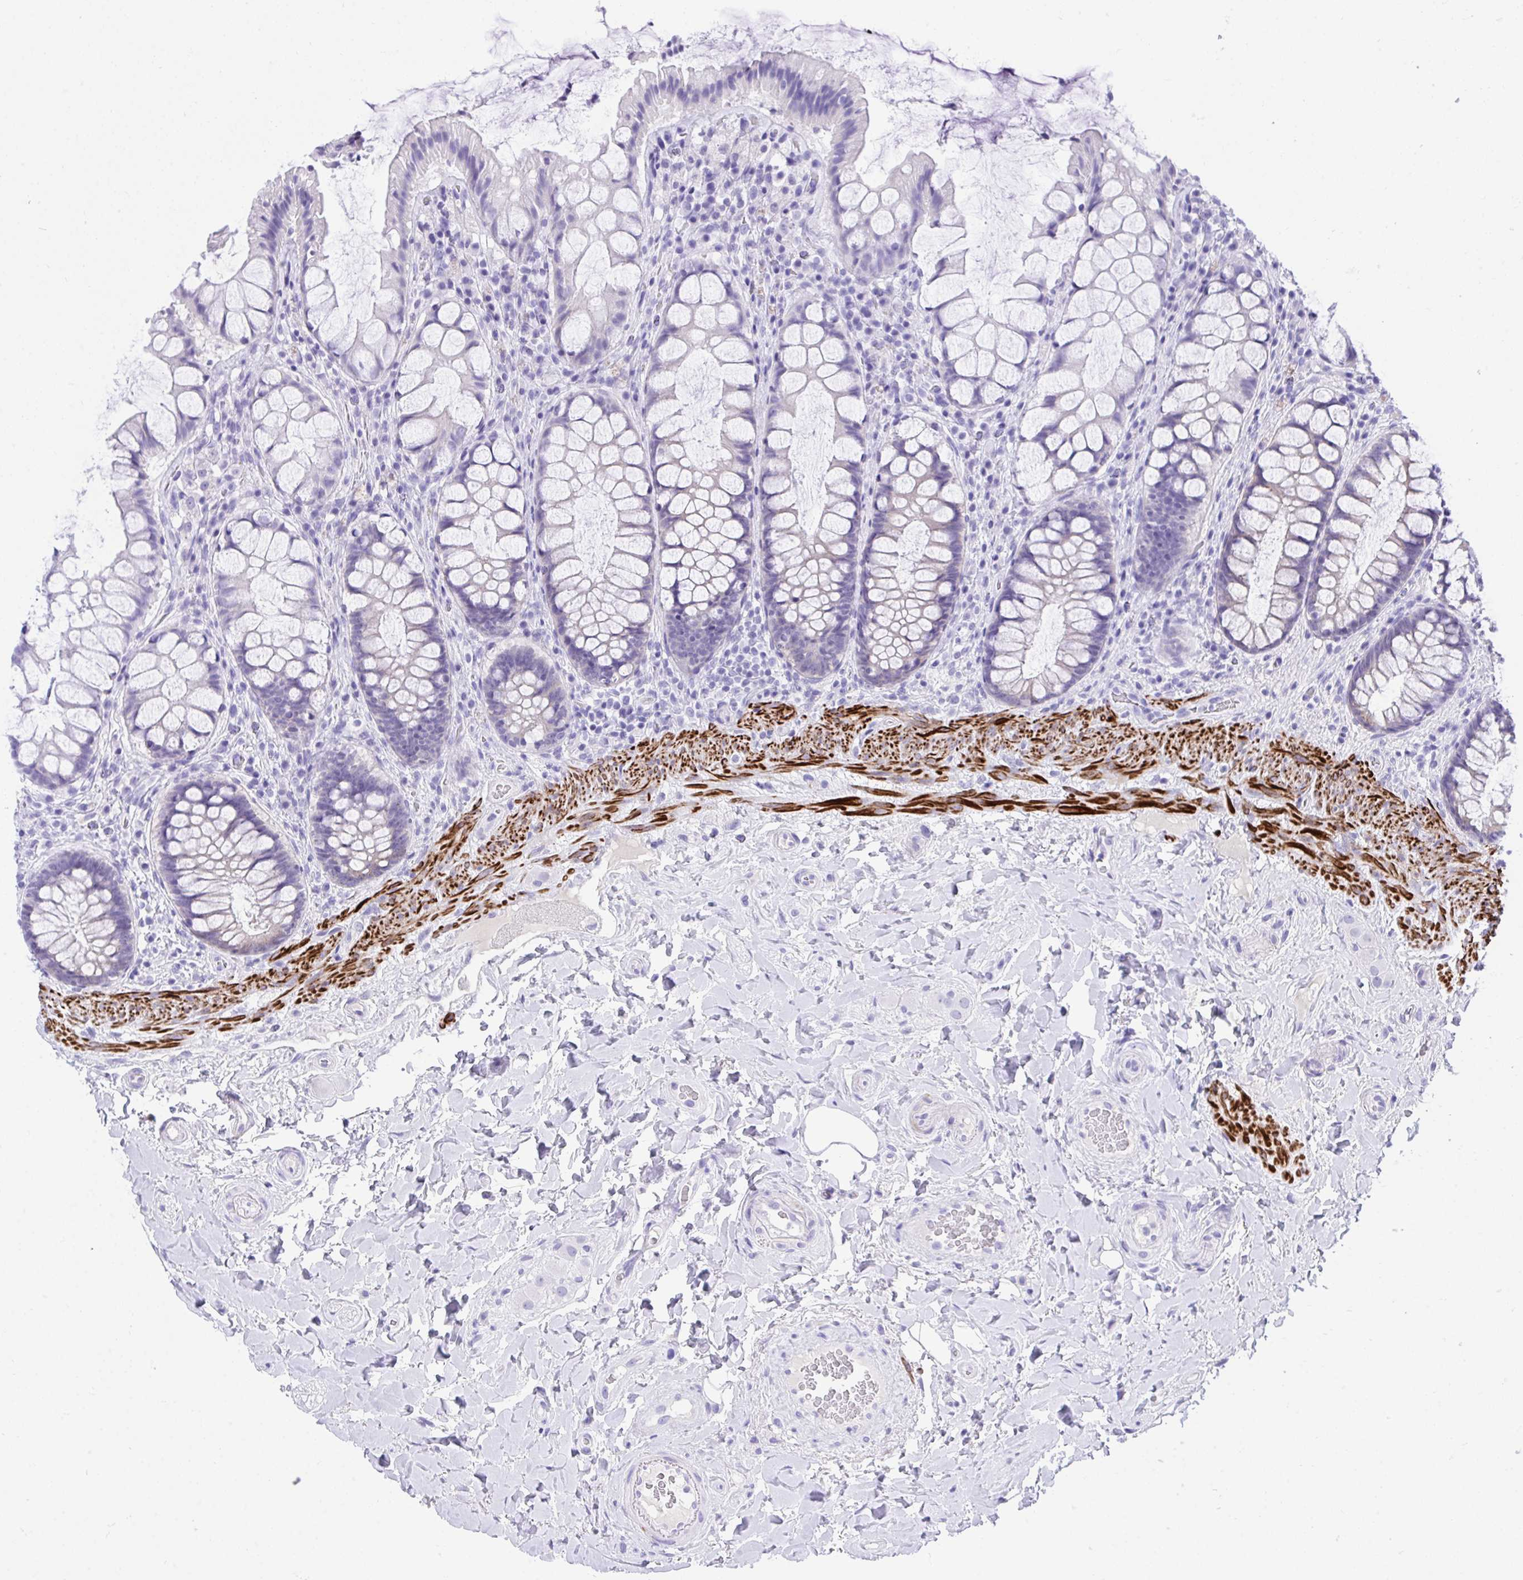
{"staining": {"intensity": "negative", "quantity": "none", "location": "none"}, "tissue": "rectum", "cell_type": "Glandular cells", "image_type": "normal", "snomed": [{"axis": "morphology", "description": "Normal tissue, NOS"}, {"axis": "topography", "description": "Rectum"}], "caption": "IHC micrograph of benign rectum stained for a protein (brown), which displays no staining in glandular cells.", "gene": "KCNN4", "patient": {"sex": "female", "age": 58}}